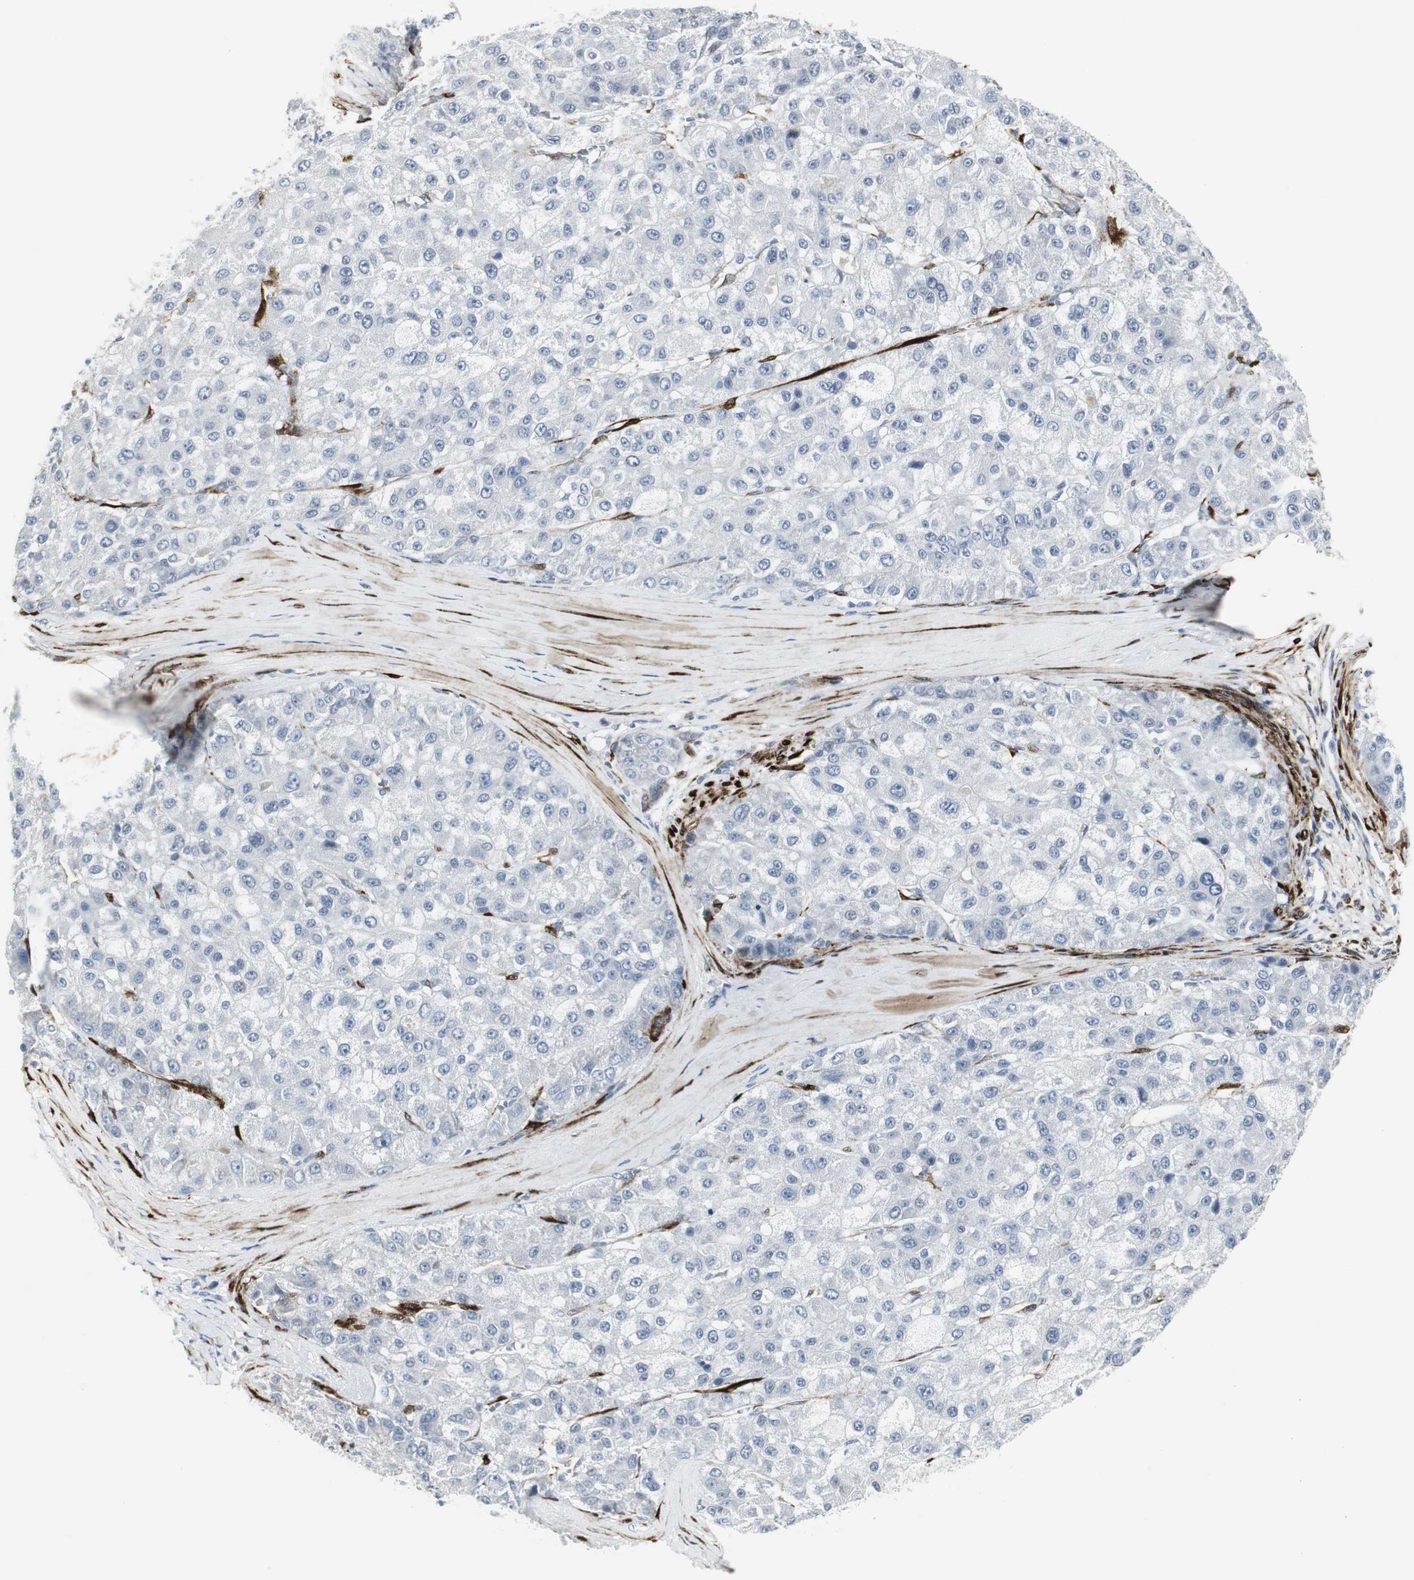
{"staining": {"intensity": "negative", "quantity": "none", "location": "none"}, "tissue": "liver cancer", "cell_type": "Tumor cells", "image_type": "cancer", "snomed": [{"axis": "morphology", "description": "Carcinoma, Hepatocellular, NOS"}, {"axis": "topography", "description": "Liver"}], "caption": "Tumor cells are negative for protein expression in human hepatocellular carcinoma (liver).", "gene": "PPP1R14A", "patient": {"sex": "male", "age": 80}}